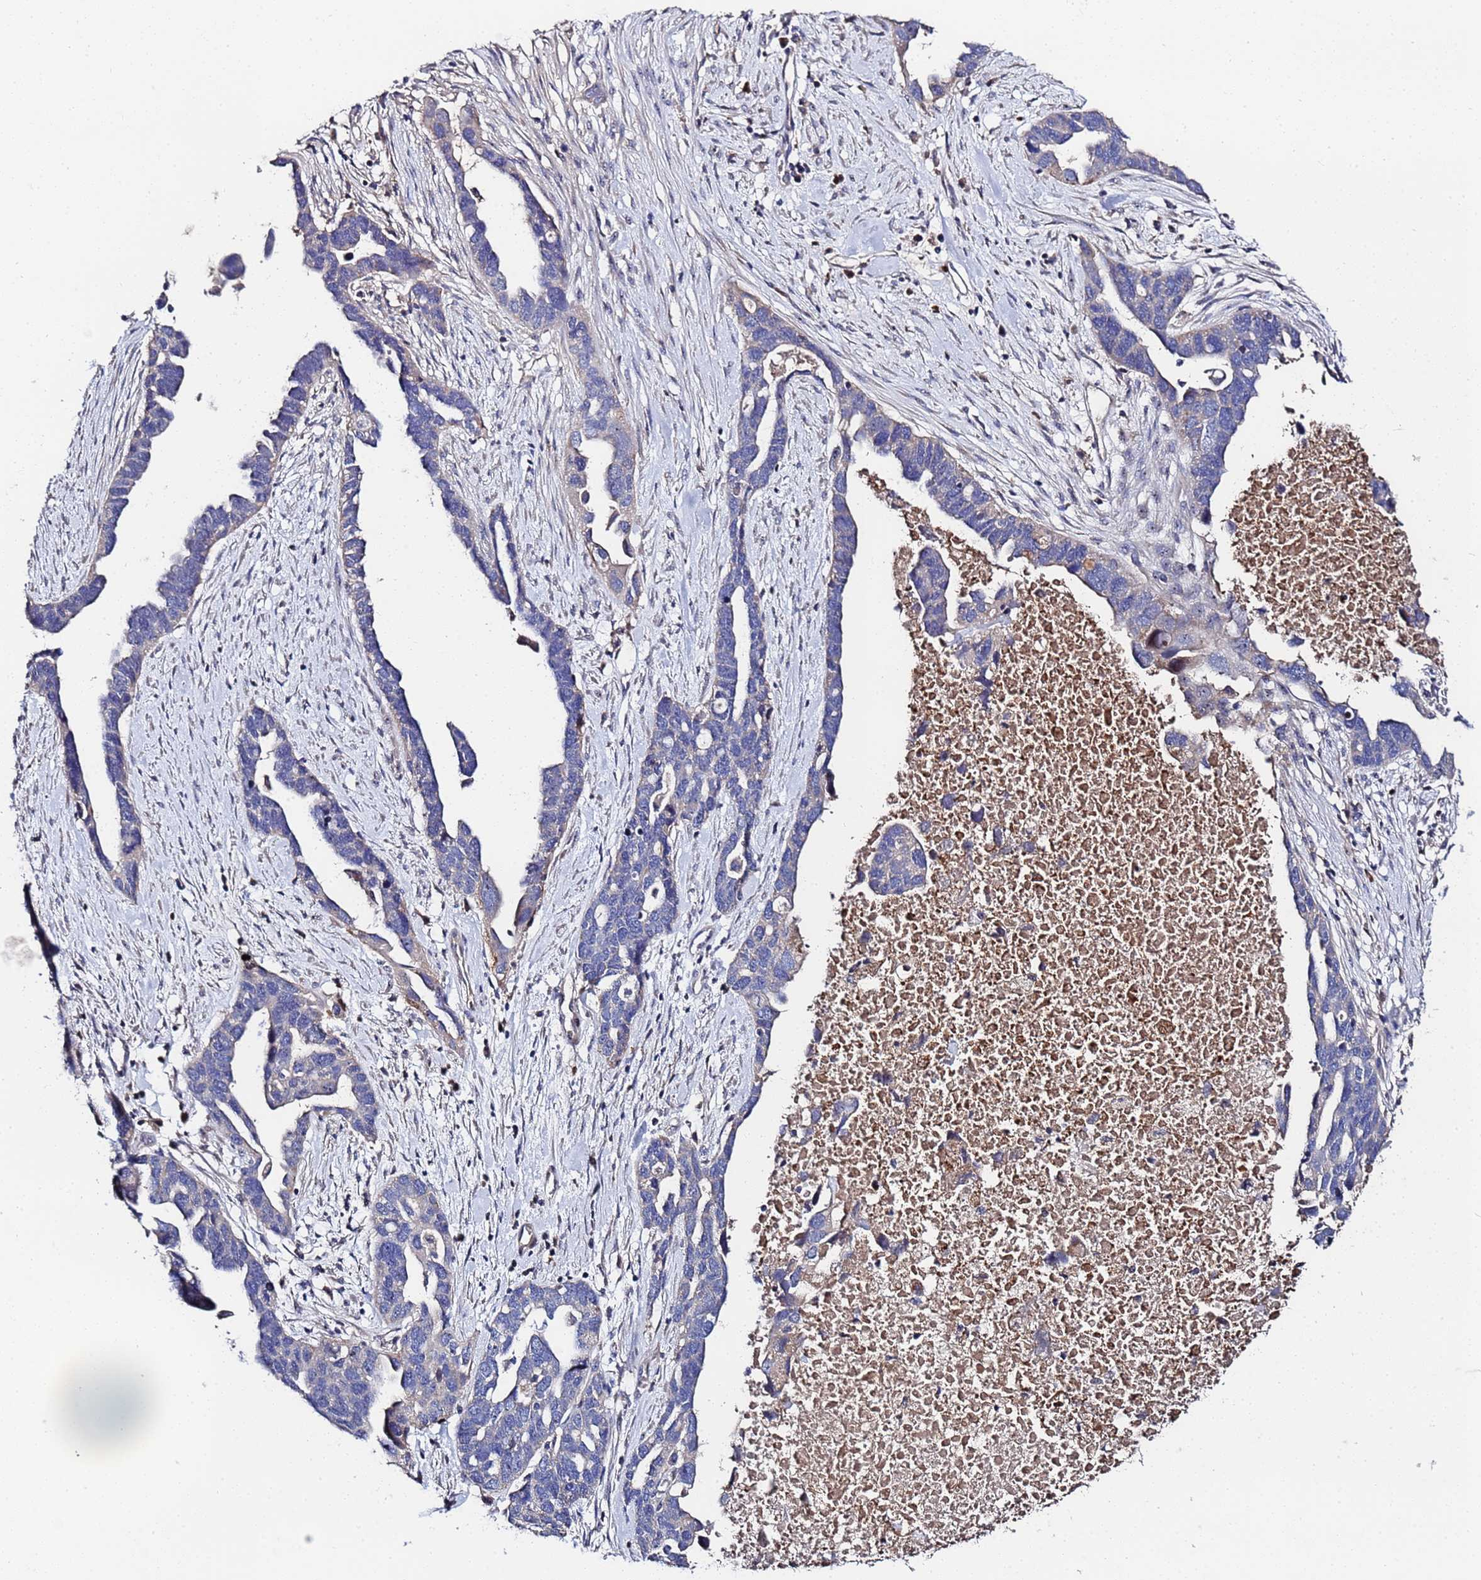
{"staining": {"intensity": "negative", "quantity": "none", "location": "none"}, "tissue": "ovarian cancer", "cell_type": "Tumor cells", "image_type": "cancer", "snomed": [{"axis": "morphology", "description": "Cystadenocarcinoma, serous, NOS"}, {"axis": "topography", "description": "Ovary"}], "caption": "Tumor cells show no significant positivity in ovarian cancer.", "gene": "TCP10L", "patient": {"sex": "female", "age": 54}}